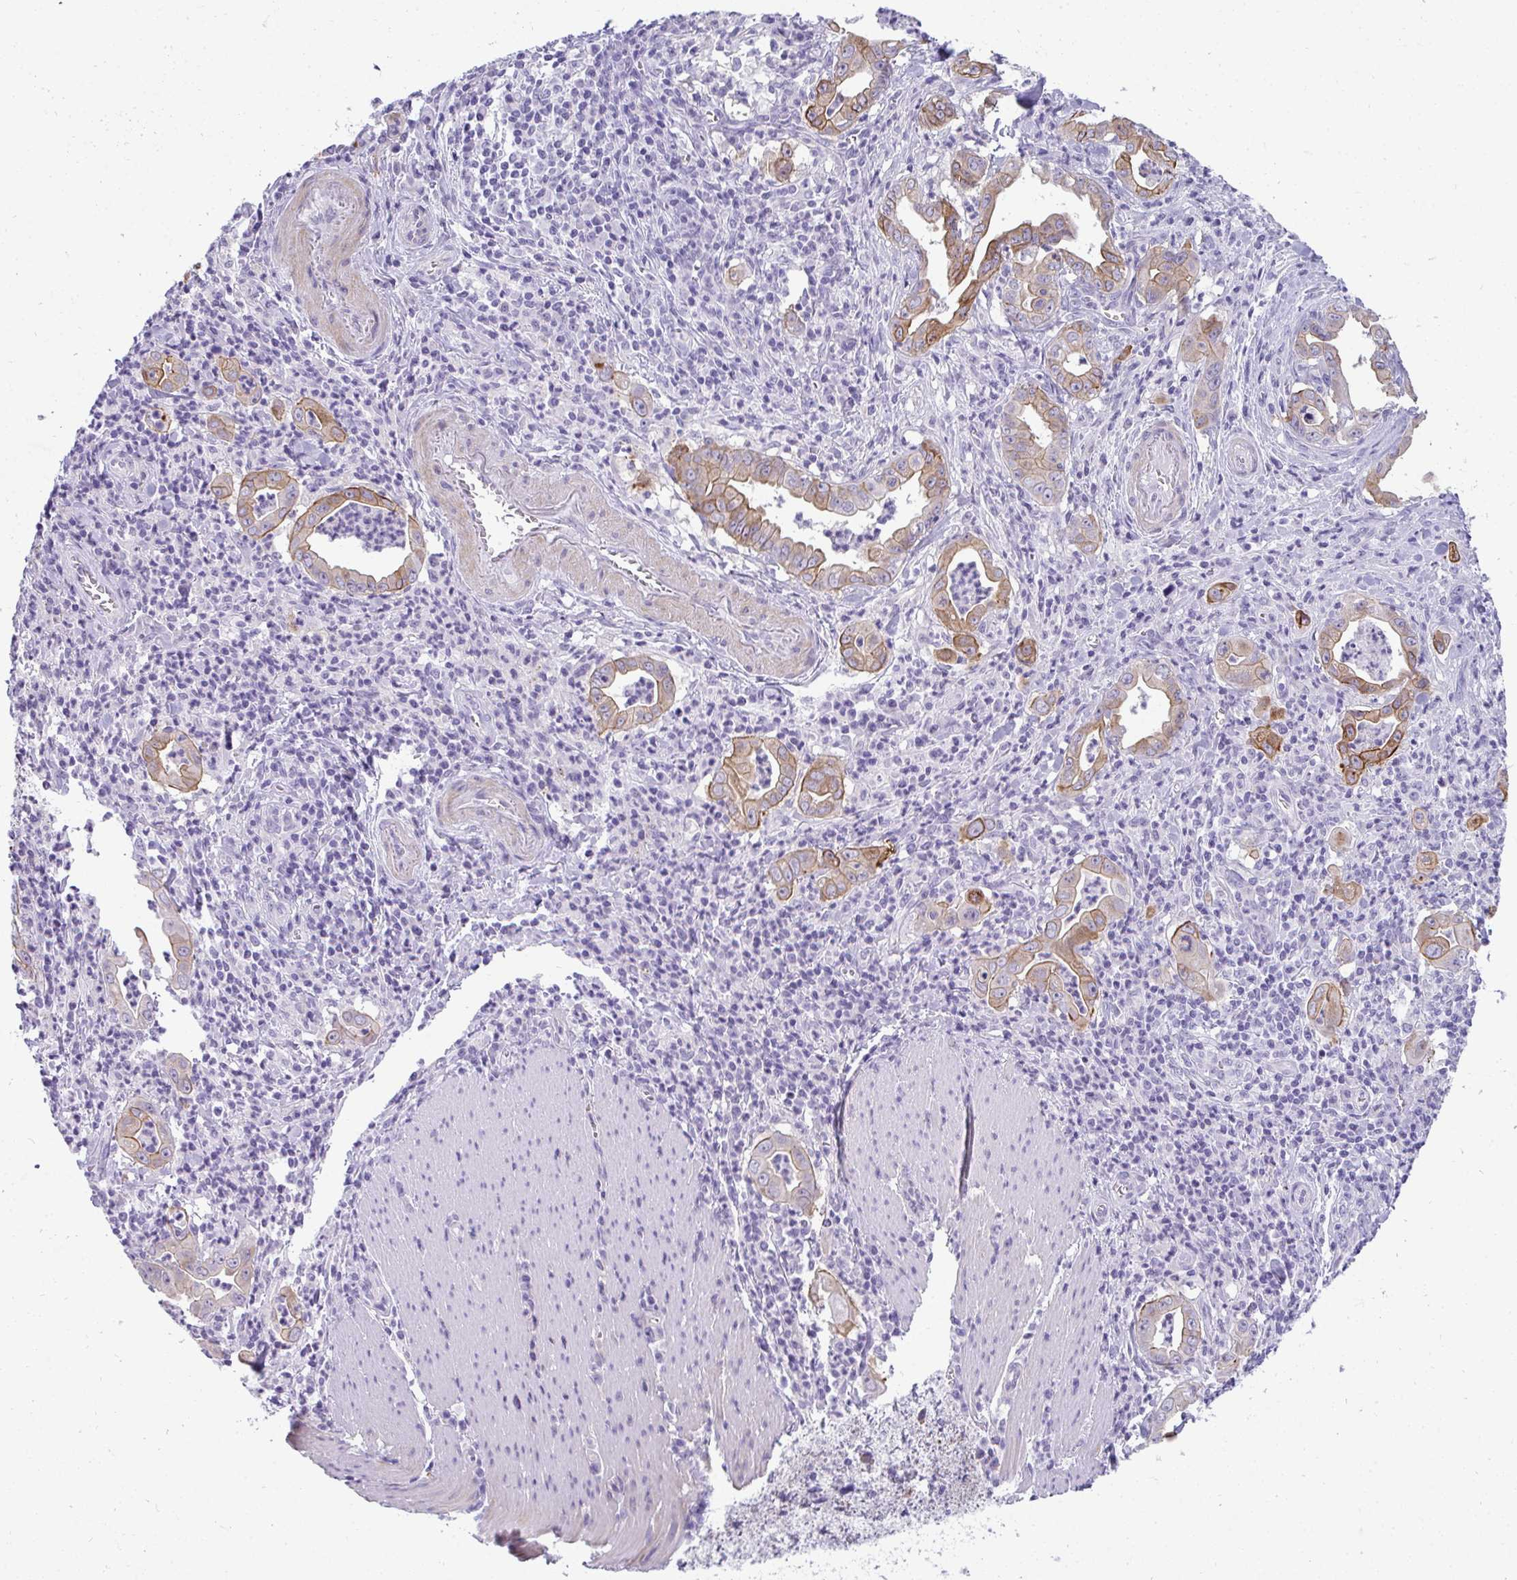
{"staining": {"intensity": "moderate", "quantity": "25%-75%", "location": "cytoplasmic/membranous"}, "tissue": "stomach cancer", "cell_type": "Tumor cells", "image_type": "cancer", "snomed": [{"axis": "morphology", "description": "Adenocarcinoma, NOS"}, {"axis": "topography", "description": "Stomach, upper"}], "caption": "Protein expression analysis of stomach adenocarcinoma exhibits moderate cytoplasmic/membranous expression in about 25%-75% of tumor cells.", "gene": "AK5", "patient": {"sex": "female", "age": 79}}